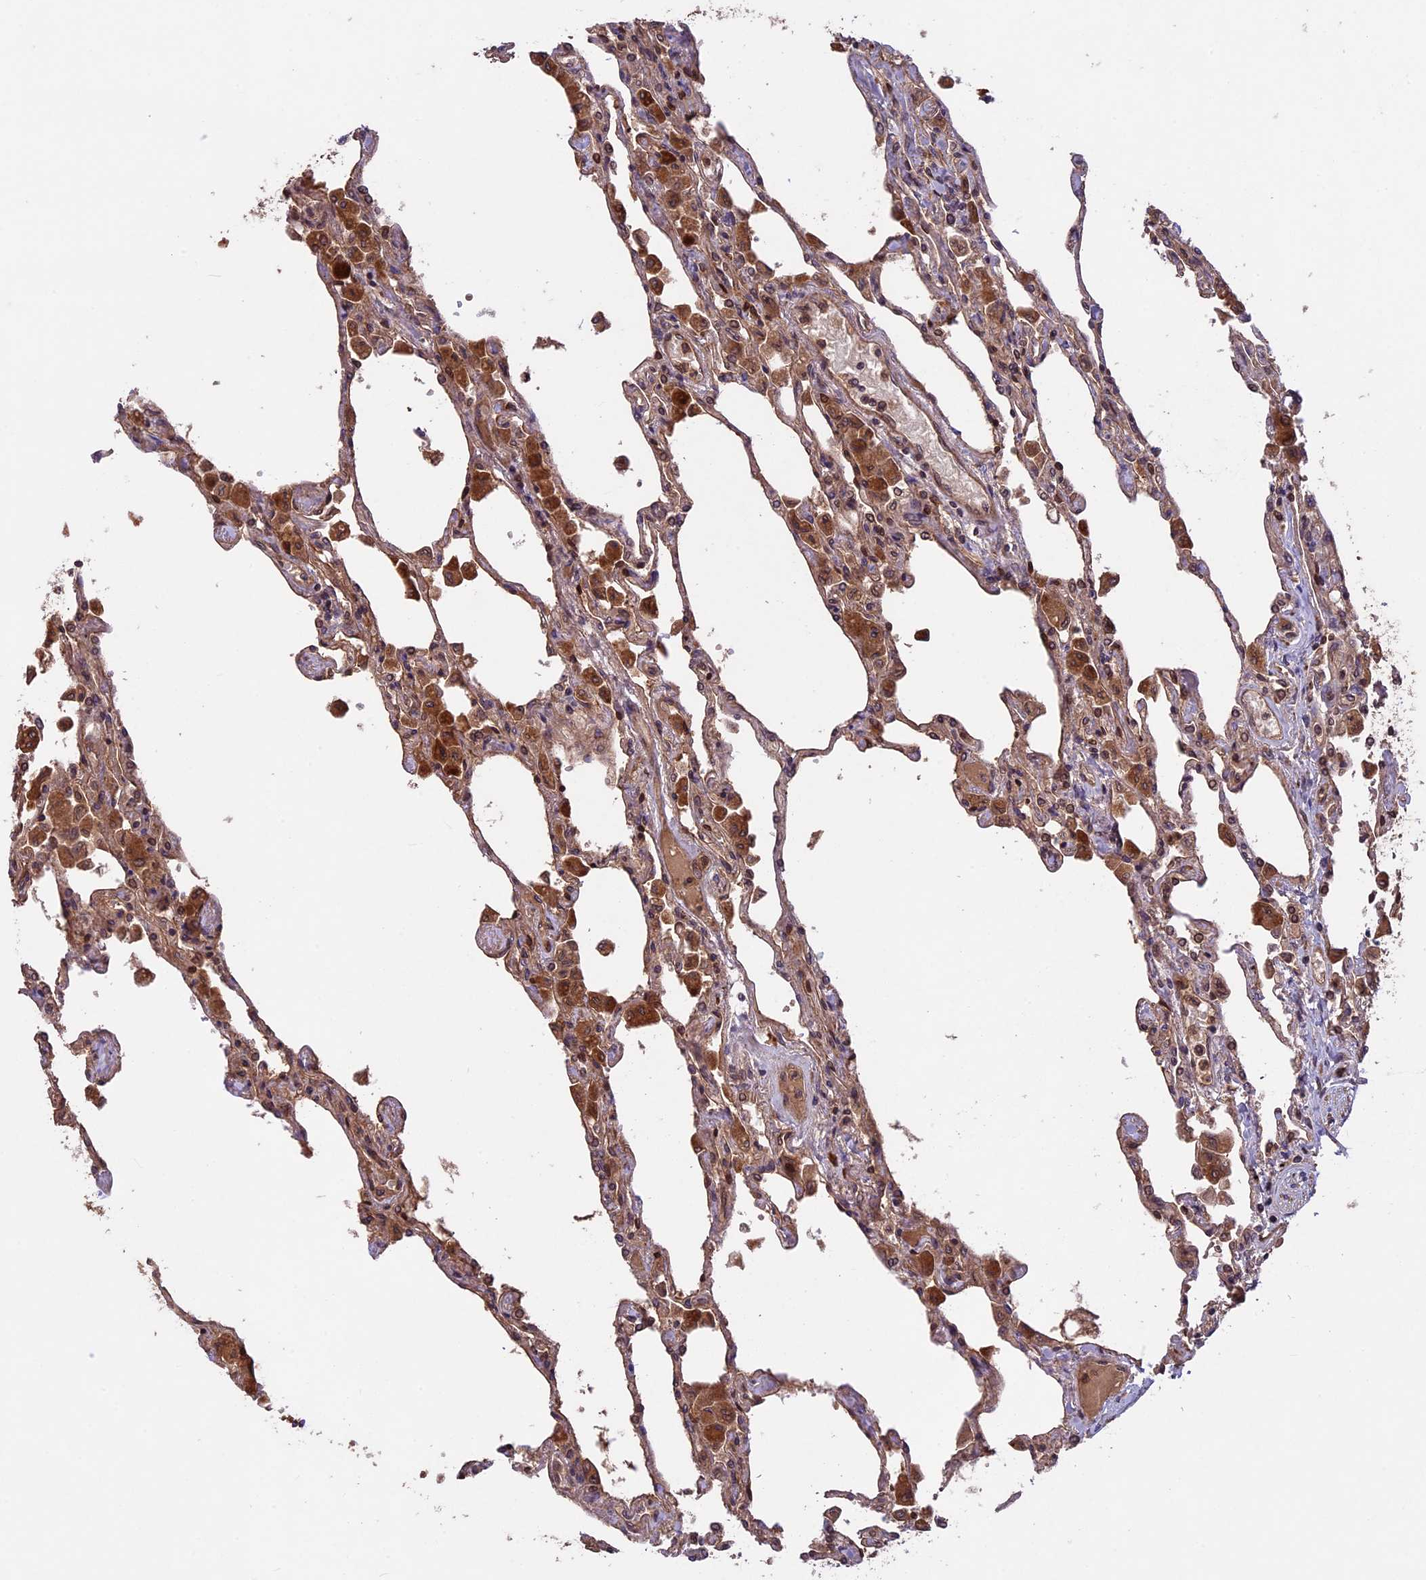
{"staining": {"intensity": "moderate", "quantity": ">75%", "location": "cytoplasmic/membranous"}, "tissue": "lung", "cell_type": "Alveolar cells", "image_type": "normal", "snomed": [{"axis": "morphology", "description": "Normal tissue, NOS"}, {"axis": "topography", "description": "Bronchus"}, {"axis": "topography", "description": "Lung"}], "caption": "A medium amount of moderate cytoplasmic/membranous staining is seen in about >75% of alveolar cells in benign lung. The protein of interest is shown in brown color, while the nuclei are stained blue.", "gene": "CCDC125", "patient": {"sex": "female", "age": 49}}